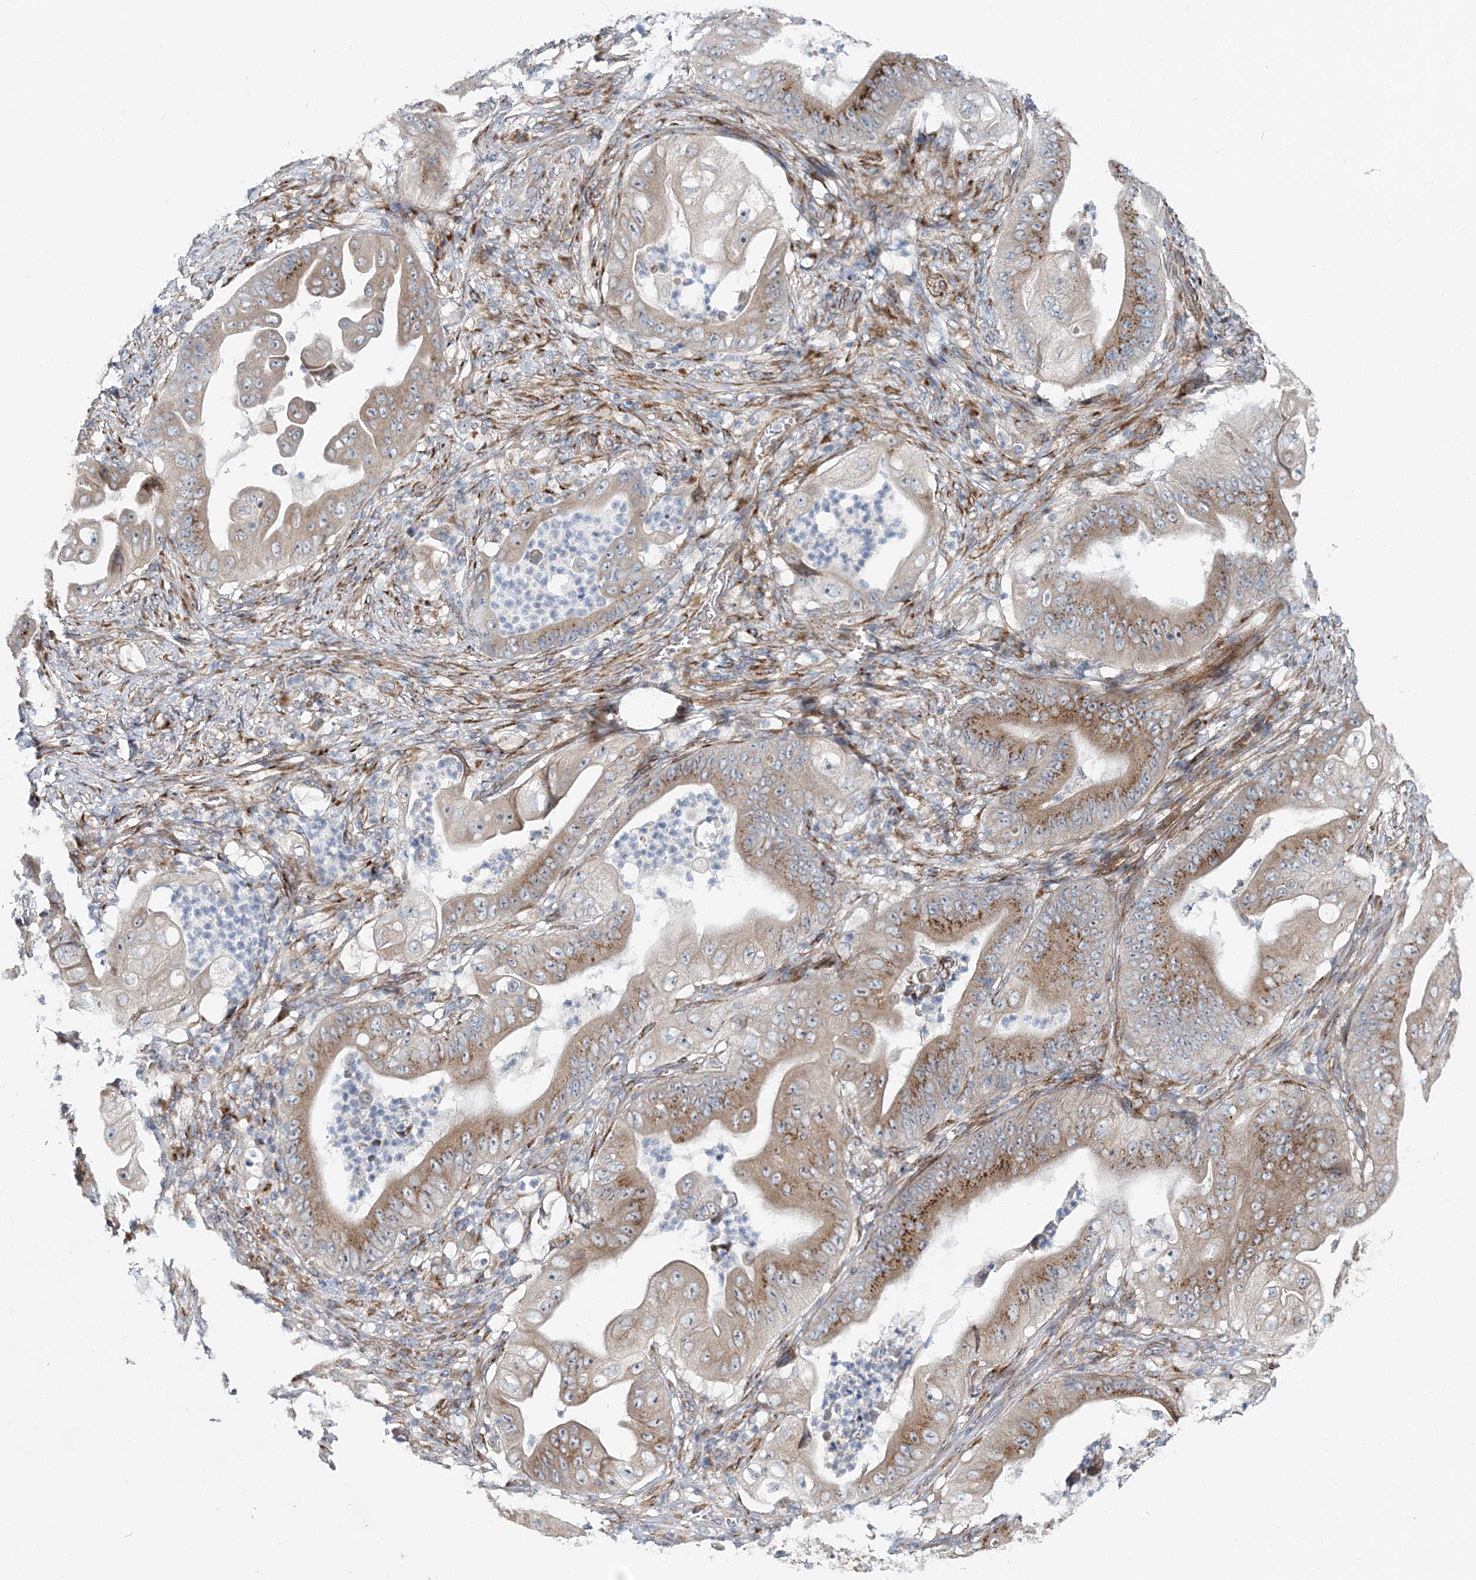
{"staining": {"intensity": "strong", "quantity": "25%-75%", "location": "cytoplasmic/membranous"}, "tissue": "stomach cancer", "cell_type": "Tumor cells", "image_type": "cancer", "snomed": [{"axis": "morphology", "description": "Adenocarcinoma, NOS"}, {"axis": "topography", "description": "Stomach"}], "caption": "Tumor cells display high levels of strong cytoplasmic/membranous staining in approximately 25%-75% of cells in stomach adenocarcinoma.", "gene": "NBAS", "patient": {"sex": "female", "age": 73}}